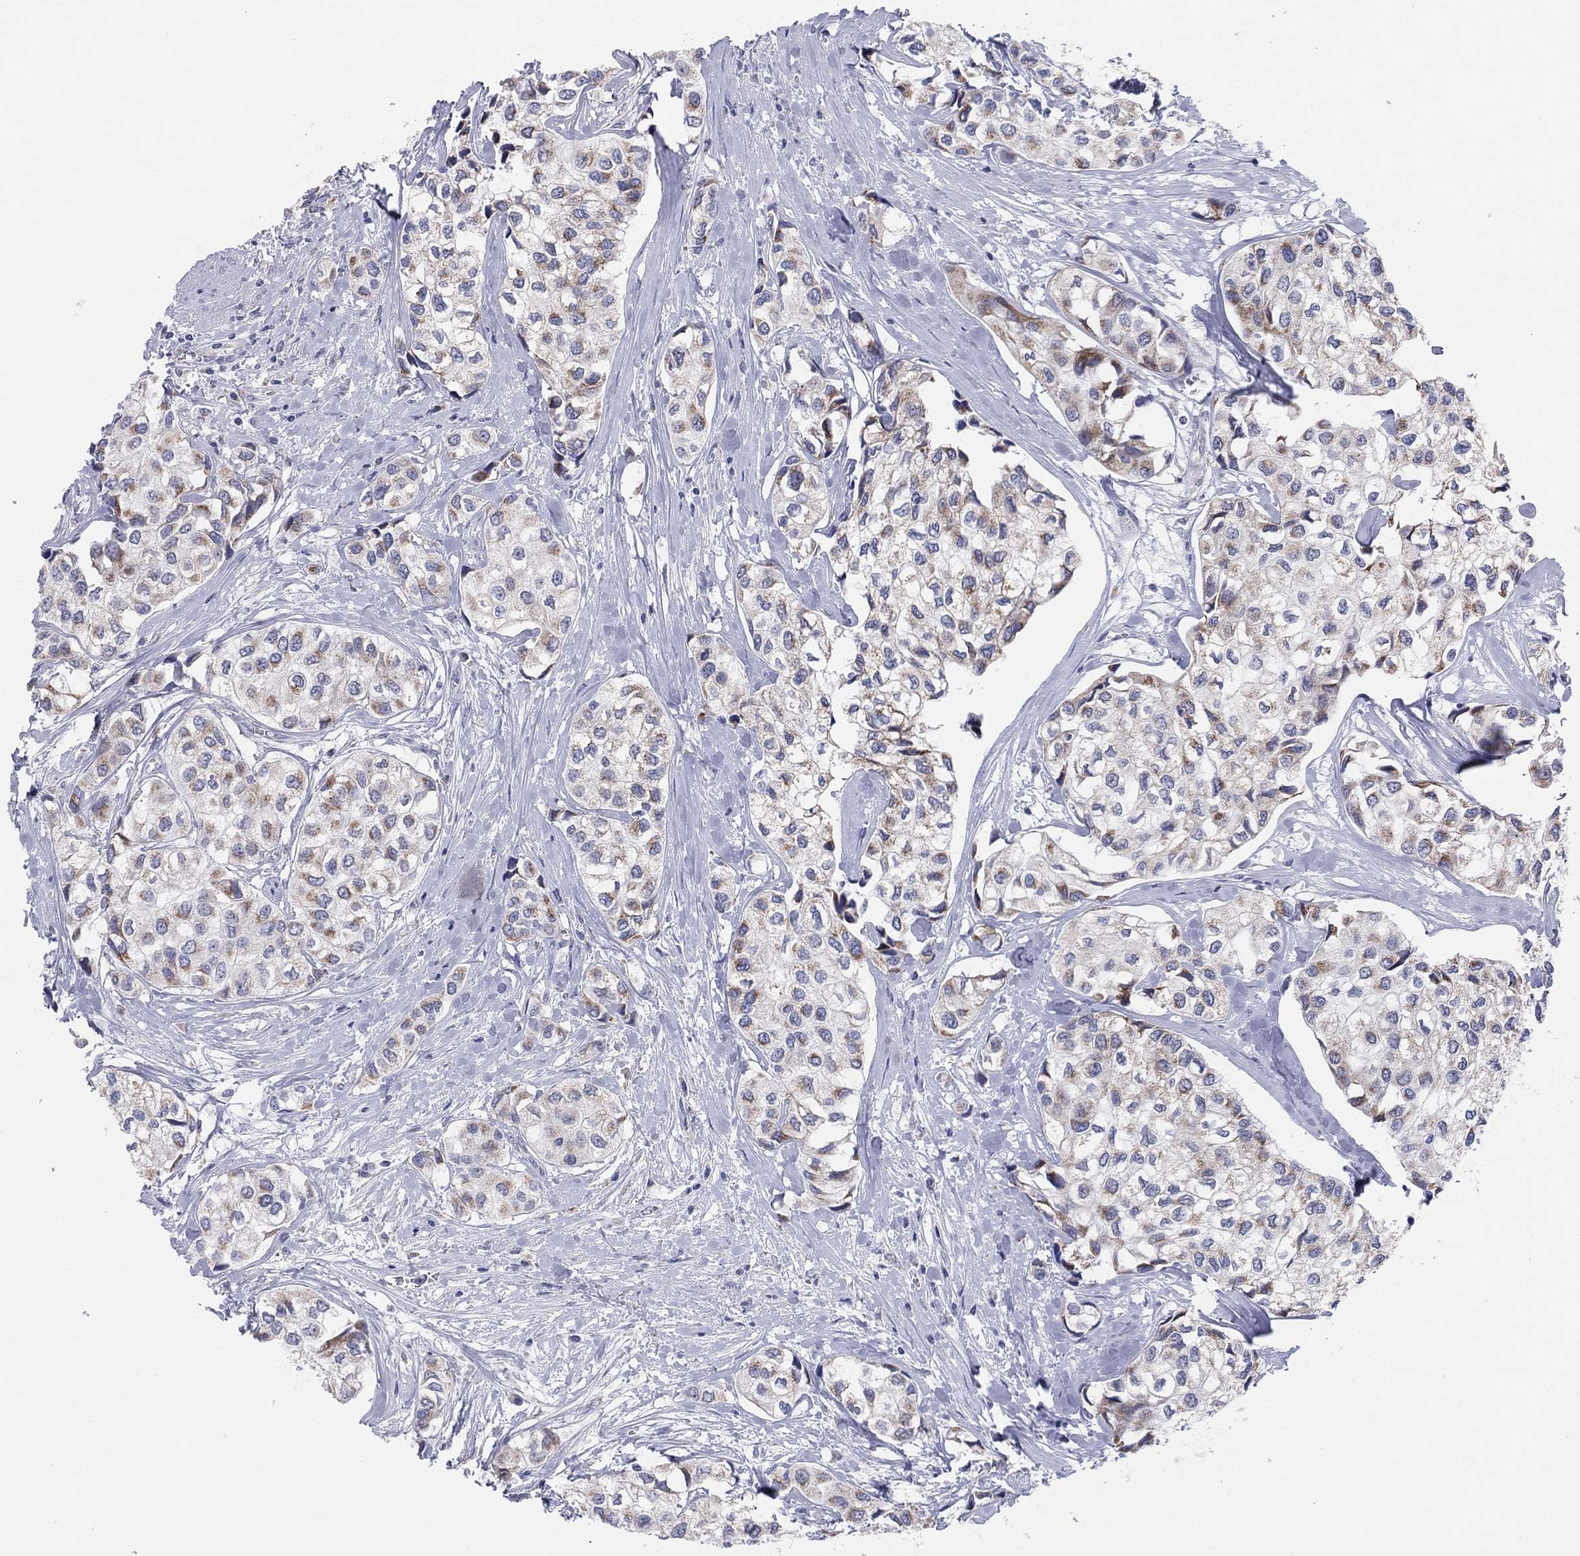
{"staining": {"intensity": "moderate", "quantity": "25%-75%", "location": "cytoplasmic/membranous"}, "tissue": "urothelial cancer", "cell_type": "Tumor cells", "image_type": "cancer", "snomed": [{"axis": "morphology", "description": "Urothelial carcinoma, High grade"}, {"axis": "topography", "description": "Urinary bladder"}], "caption": "The image displays a brown stain indicating the presence of a protein in the cytoplasmic/membranous of tumor cells in high-grade urothelial carcinoma.", "gene": "KISS1R", "patient": {"sex": "male", "age": 73}}